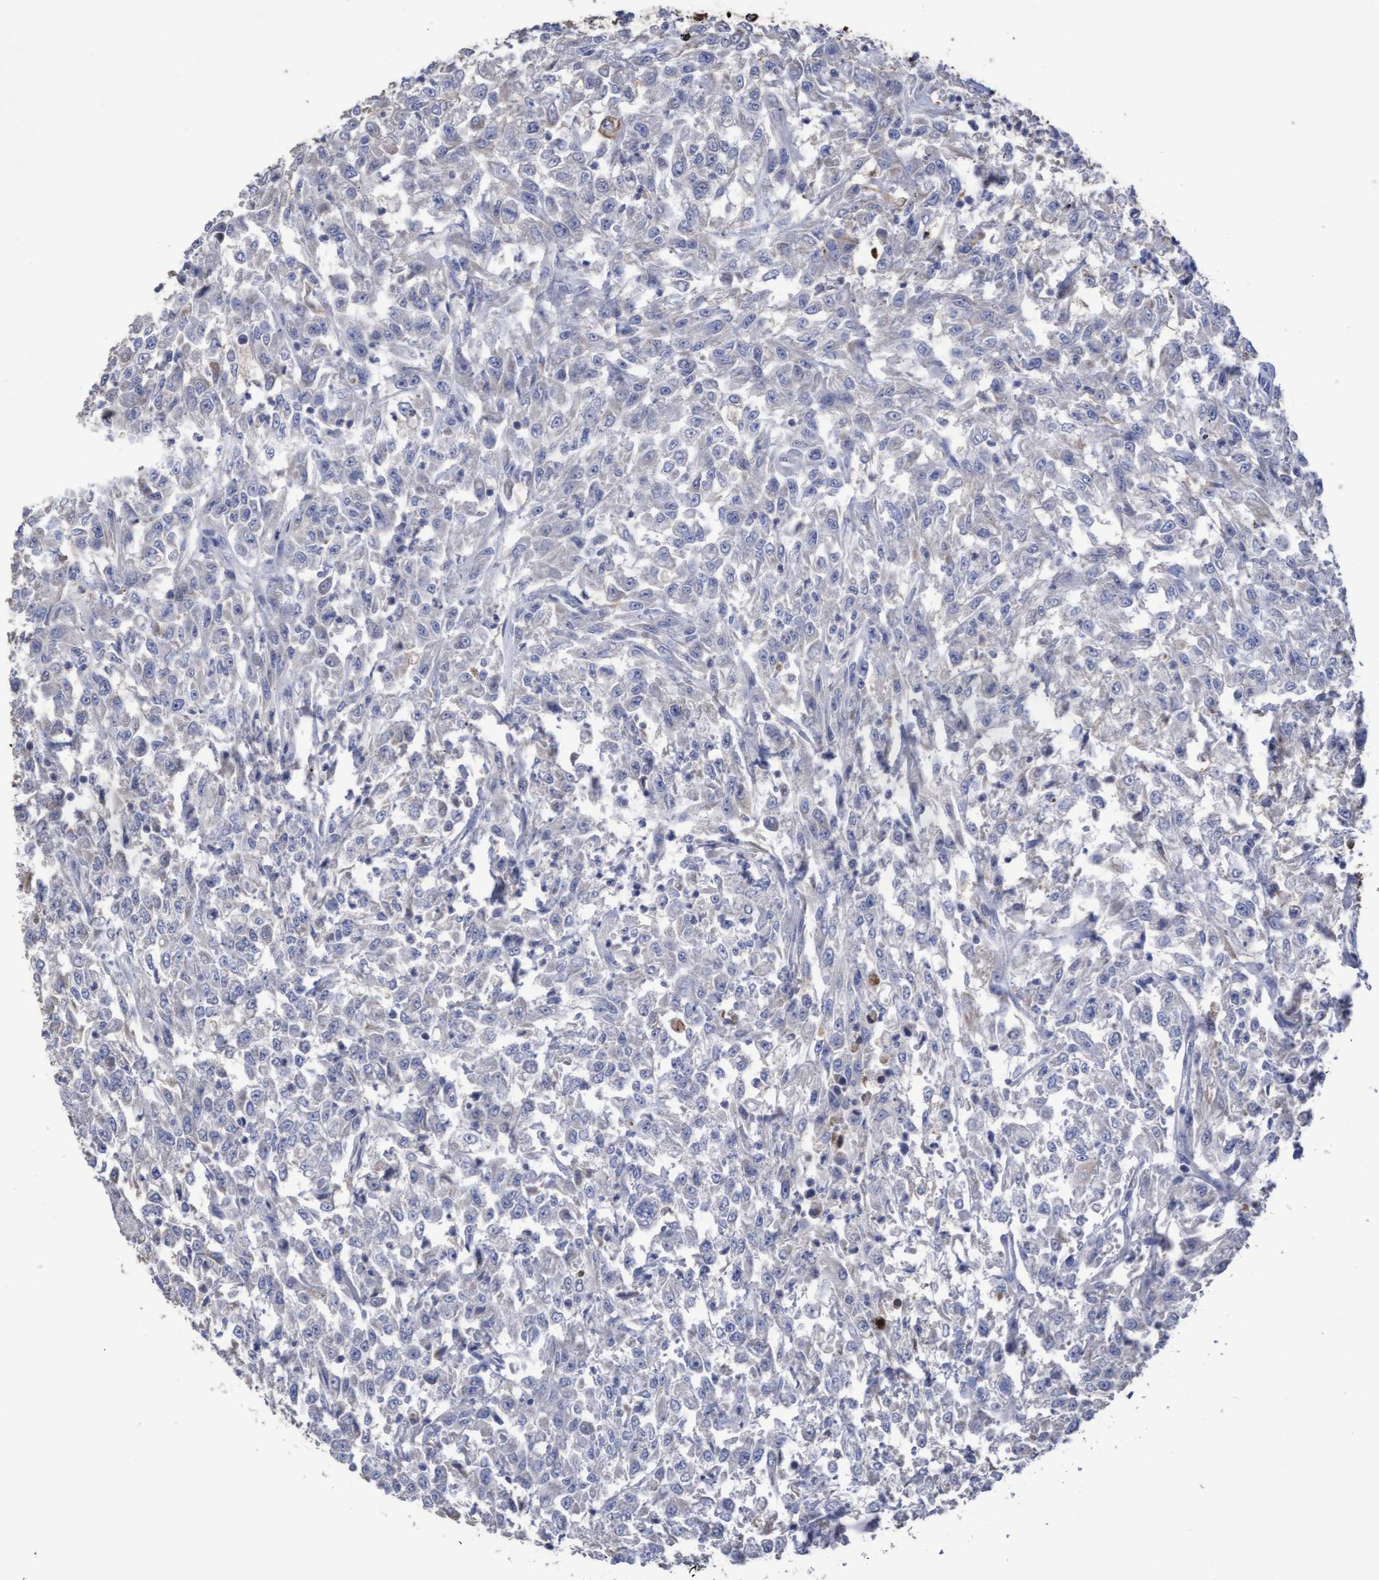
{"staining": {"intensity": "negative", "quantity": "none", "location": "none"}, "tissue": "urothelial cancer", "cell_type": "Tumor cells", "image_type": "cancer", "snomed": [{"axis": "morphology", "description": "Urothelial carcinoma, High grade"}, {"axis": "topography", "description": "Urinary bladder"}], "caption": "Human high-grade urothelial carcinoma stained for a protein using IHC exhibits no positivity in tumor cells.", "gene": "KRT24", "patient": {"sex": "male", "age": 46}}